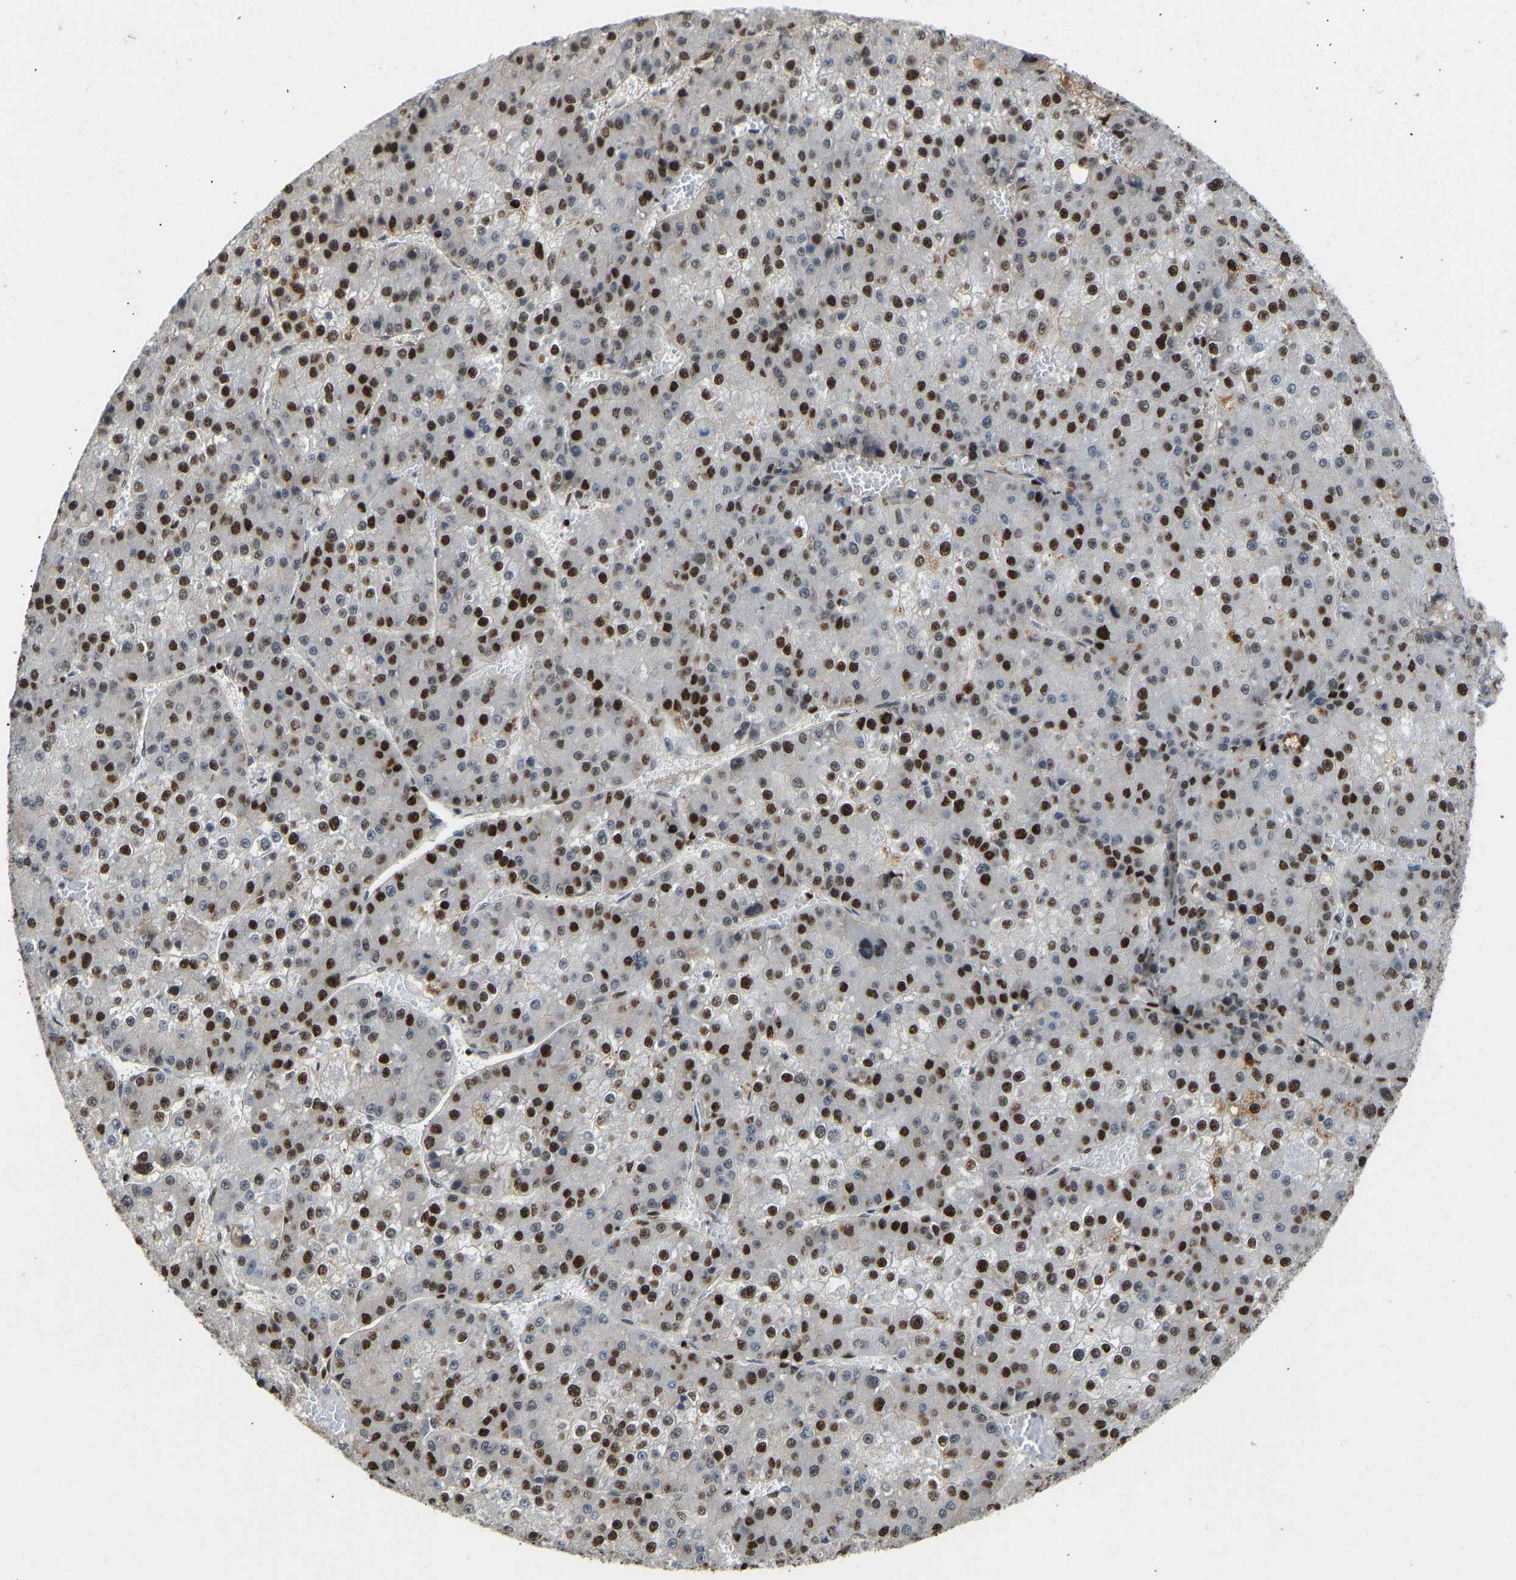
{"staining": {"intensity": "strong", "quantity": ">75%", "location": "nuclear"}, "tissue": "liver cancer", "cell_type": "Tumor cells", "image_type": "cancer", "snomed": [{"axis": "morphology", "description": "Carcinoma, Hepatocellular, NOS"}, {"axis": "topography", "description": "Liver"}], "caption": "Hepatocellular carcinoma (liver) stained with DAB immunohistochemistry demonstrates high levels of strong nuclear positivity in approximately >75% of tumor cells.", "gene": "FOXK1", "patient": {"sex": "female", "age": 73}}